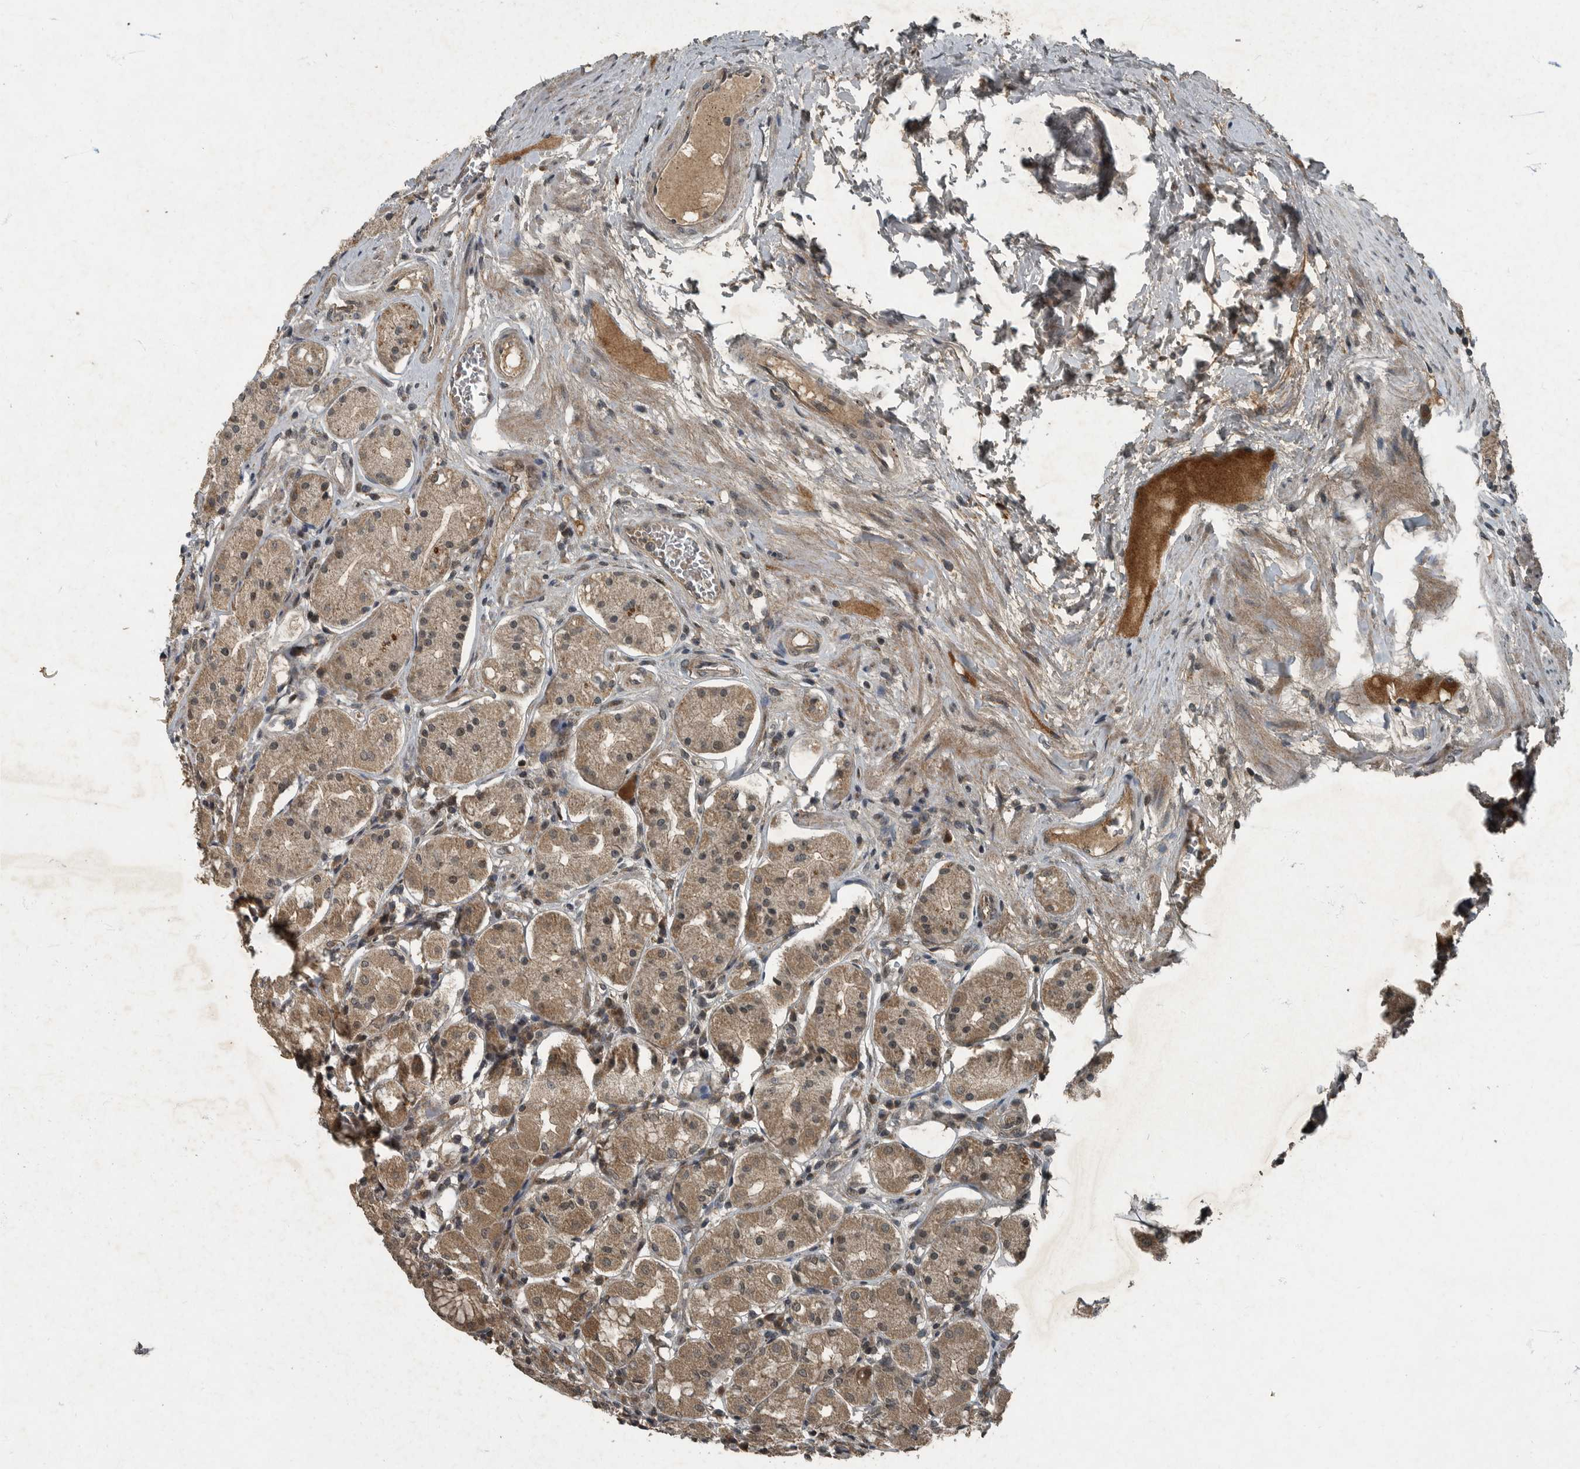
{"staining": {"intensity": "weak", "quantity": ">75%", "location": "cytoplasmic/membranous"}, "tissue": "stomach", "cell_type": "Glandular cells", "image_type": "normal", "snomed": [{"axis": "morphology", "description": "Normal tissue, NOS"}, {"axis": "topography", "description": "Stomach"}, {"axis": "topography", "description": "Stomach, lower"}], "caption": "Immunohistochemistry (IHC) of unremarkable stomach reveals low levels of weak cytoplasmic/membranous expression in about >75% of glandular cells.", "gene": "FOXO1", "patient": {"sex": "female", "age": 56}}